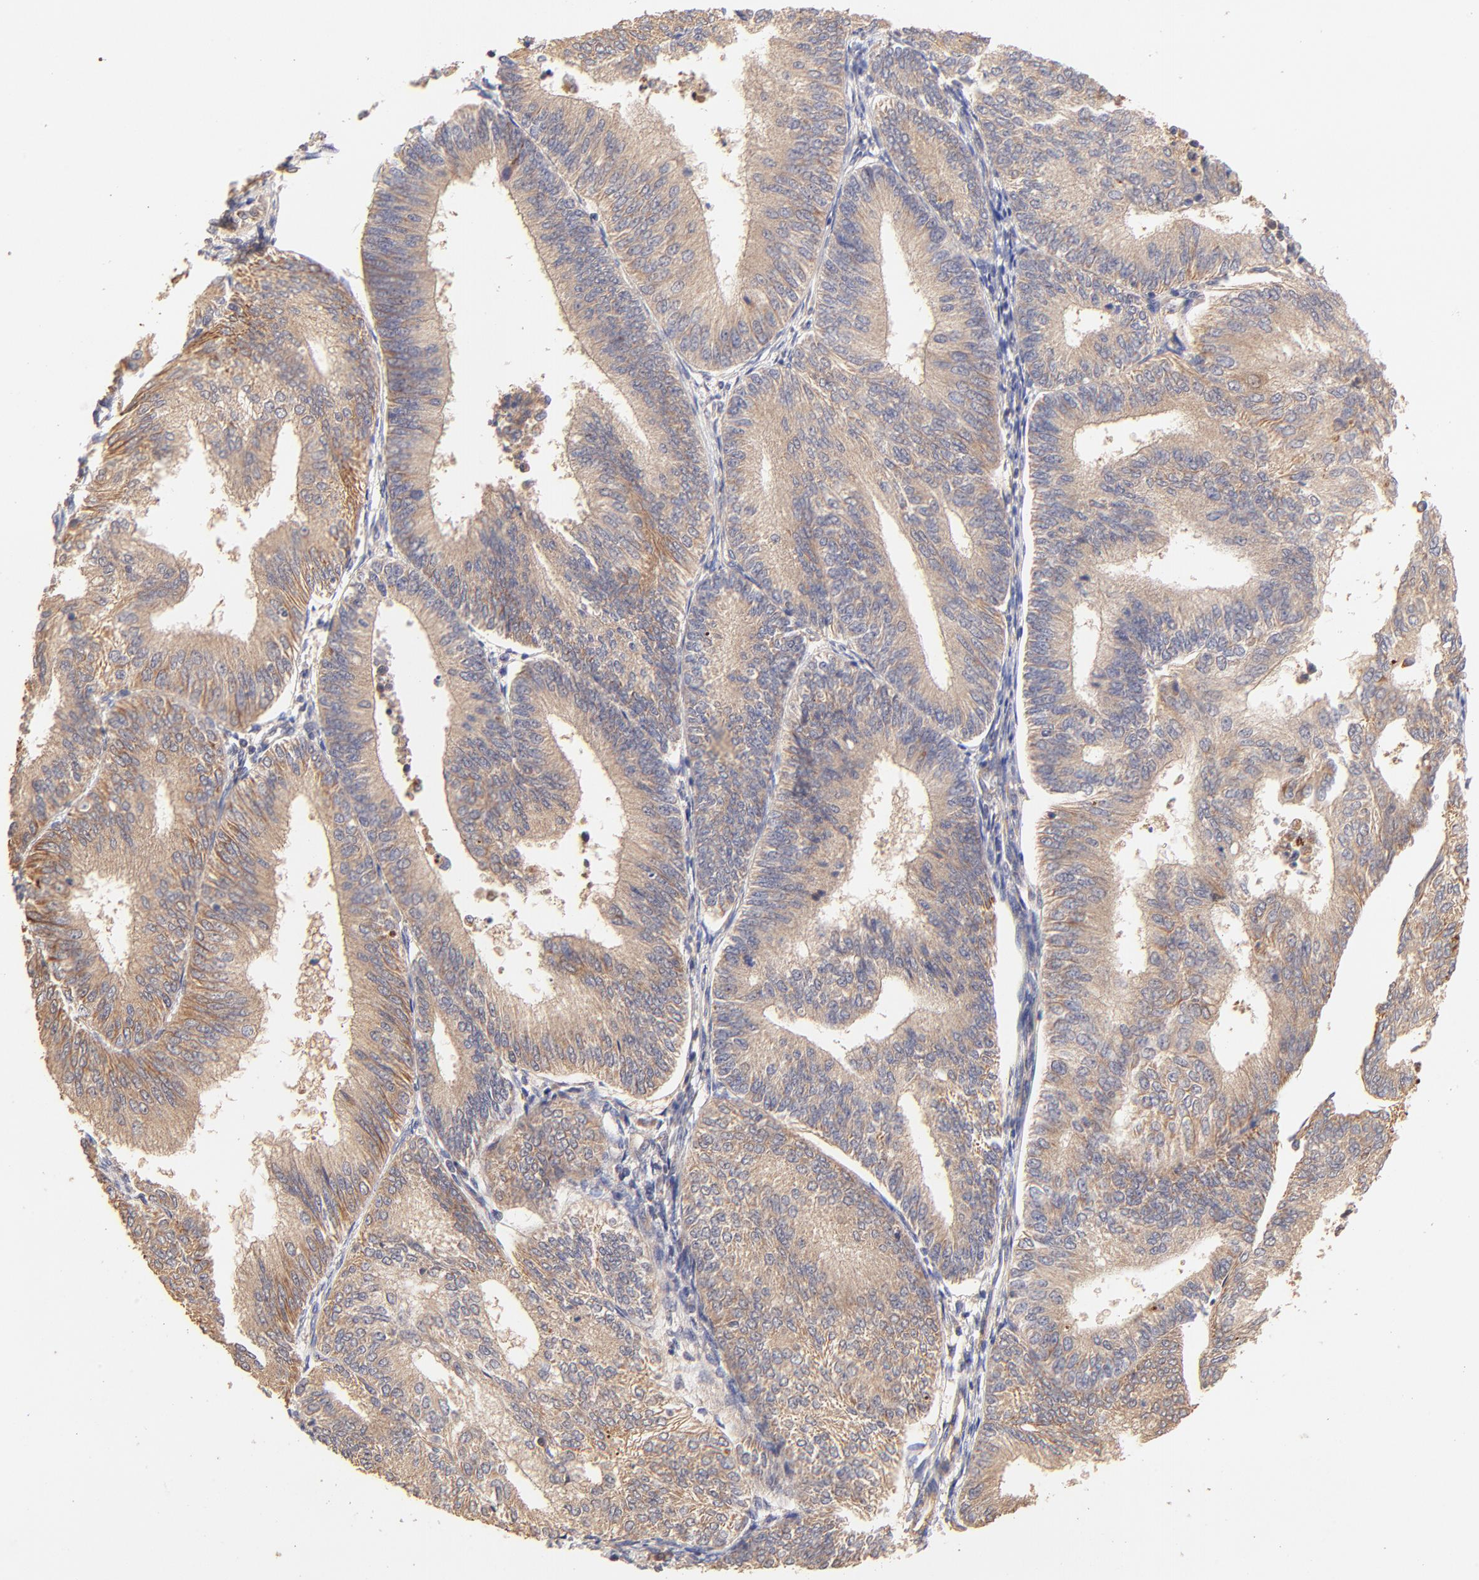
{"staining": {"intensity": "weak", "quantity": ">75%", "location": "cytoplasmic/membranous"}, "tissue": "endometrial cancer", "cell_type": "Tumor cells", "image_type": "cancer", "snomed": [{"axis": "morphology", "description": "Adenocarcinoma, NOS"}, {"axis": "topography", "description": "Endometrium"}], "caption": "A brown stain shows weak cytoplasmic/membranous positivity of a protein in human endometrial cancer (adenocarcinoma) tumor cells. The staining was performed using DAB (3,3'-diaminobenzidine), with brown indicating positive protein expression. Nuclei are stained blue with hematoxylin.", "gene": "TNFAIP3", "patient": {"sex": "female", "age": 55}}